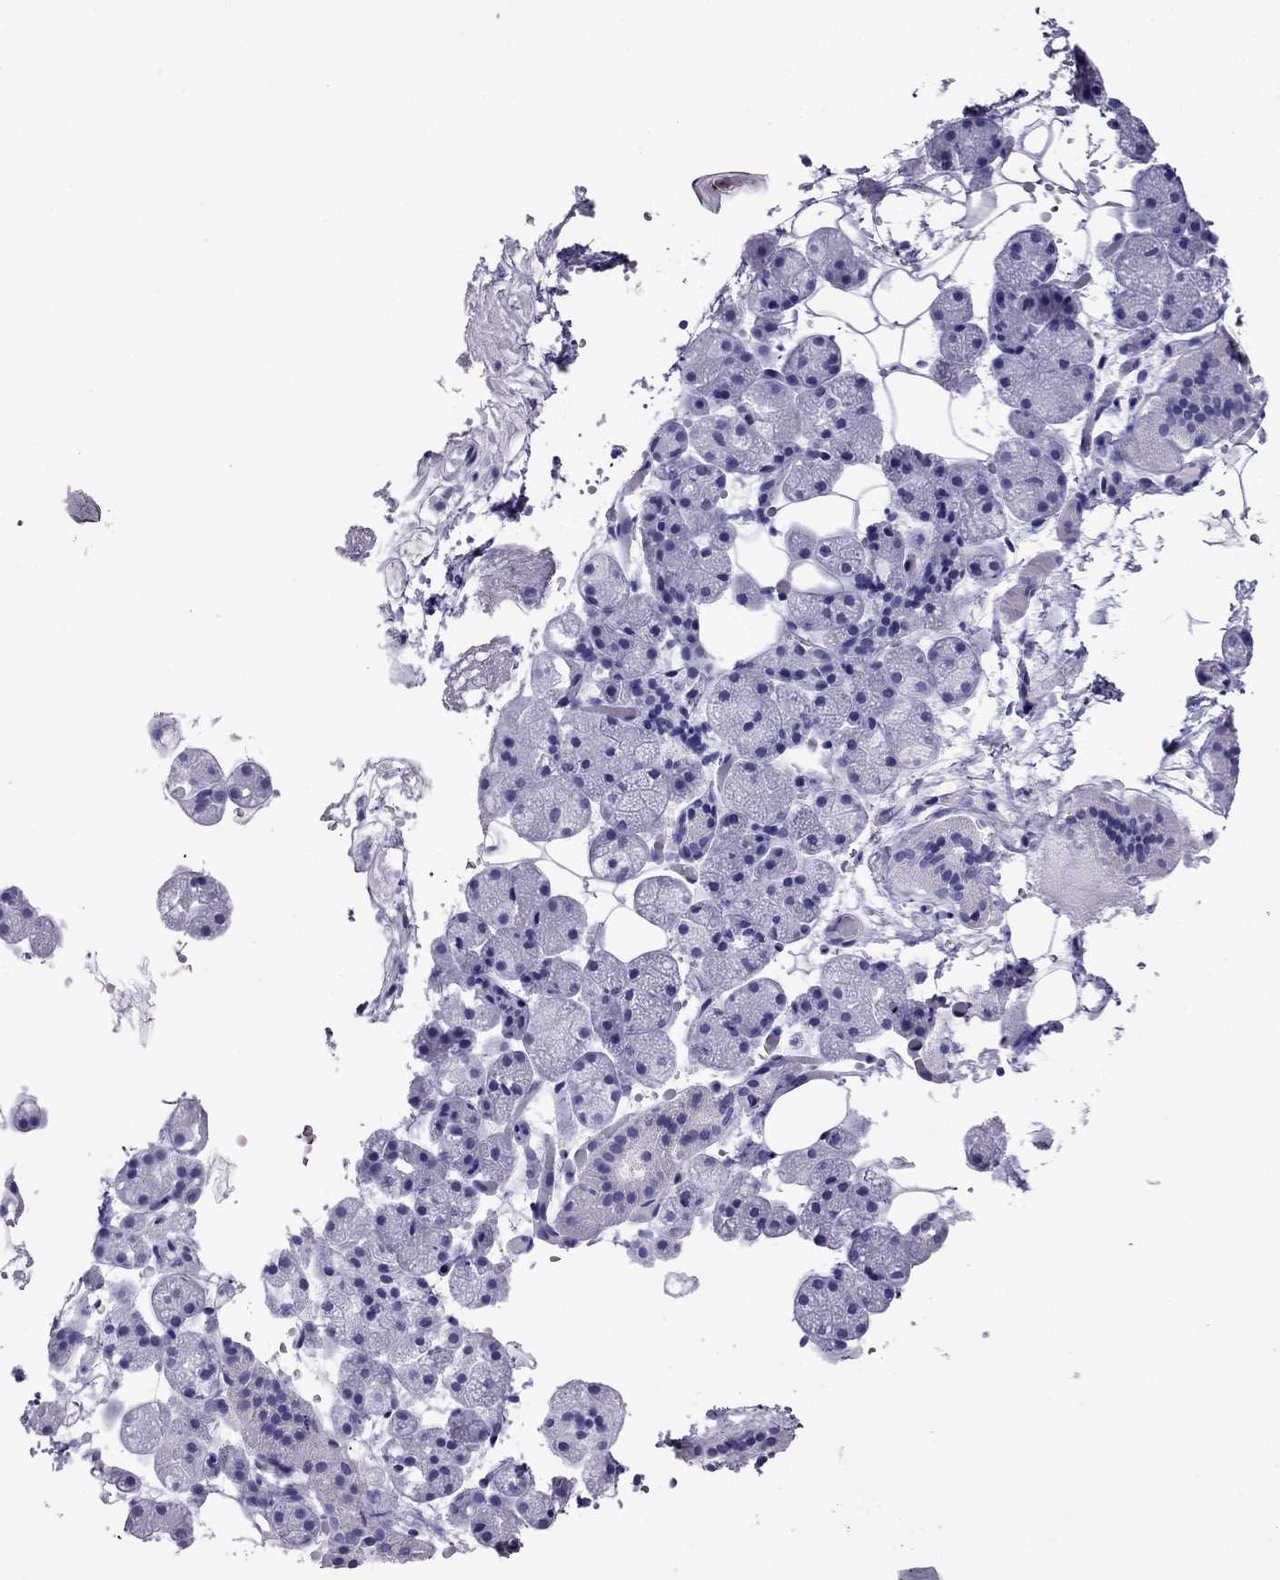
{"staining": {"intensity": "moderate", "quantity": "<25%", "location": "cytoplasmic/membranous"}, "tissue": "salivary gland", "cell_type": "Glandular cells", "image_type": "normal", "snomed": [{"axis": "morphology", "description": "Normal tissue, NOS"}, {"axis": "topography", "description": "Salivary gland"}], "caption": "Immunohistochemical staining of normal human salivary gland shows <25% levels of moderate cytoplasmic/membranous protein staining in approximately <25% of glandular cells.", "gene": "TFF3", "patient": {"sex": "male", "age": 38}}